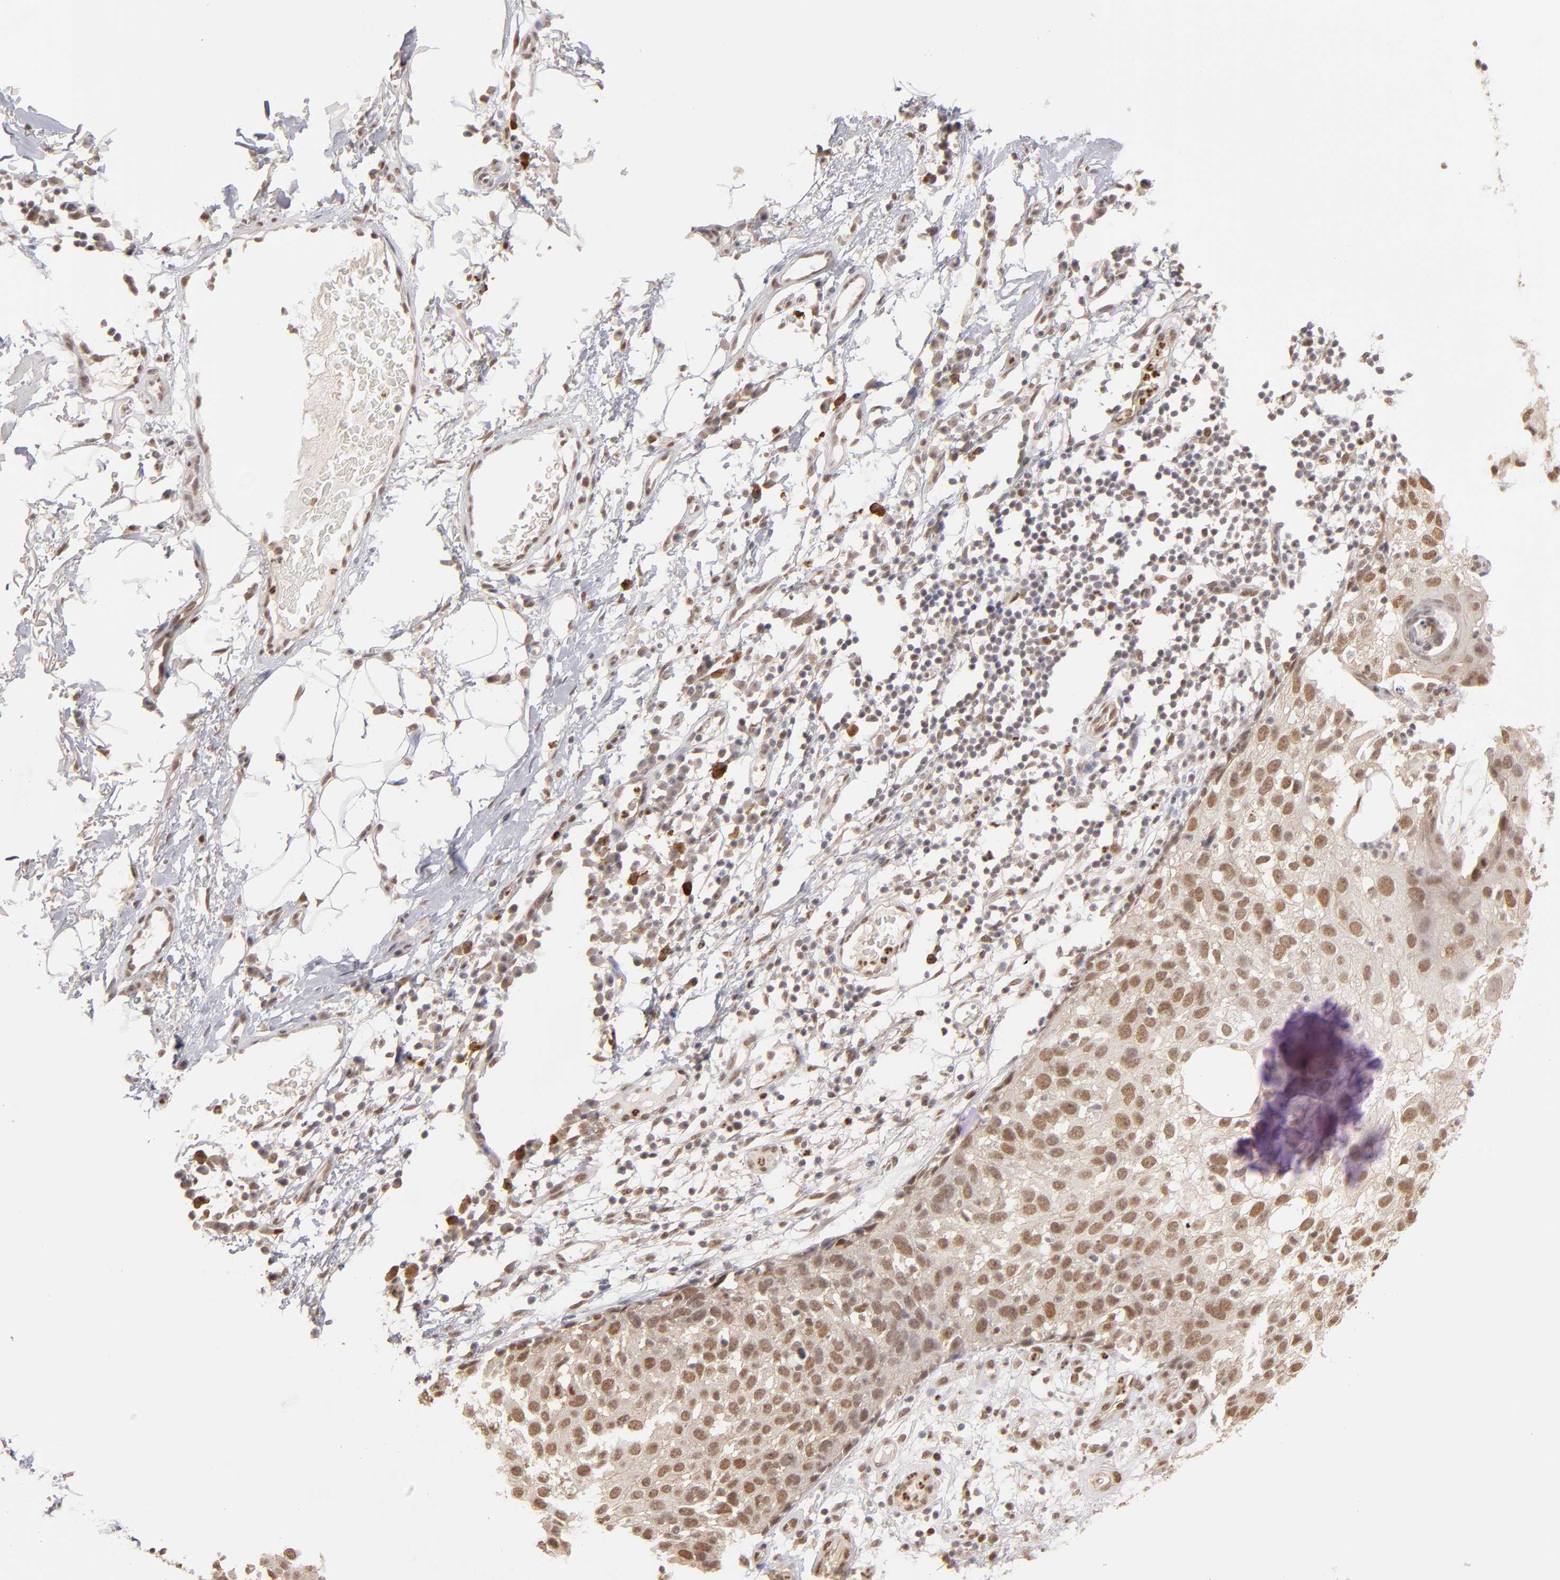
{"staining": {"intensity": "moderate", "quantity": ">75%", "location": "cytoplasmic/membranous,nuclear"}, "tissue": "skin cancer", "cell_type": "Tumor cells", "image_type": "cancer", "snomed": [{"axis": "morphology", "description": "Squamous cell carcinoma, NOS"}, {"axis": "topography", "description": "Skin"}], "caption": "Skin squamous cell carcinoma tissue reveals moderate cytoplasmic/membranous and nuclear staining in about >75% of tumor cells", "gene": "NFE2", "patient": {"sex": "male", "age": 87}}